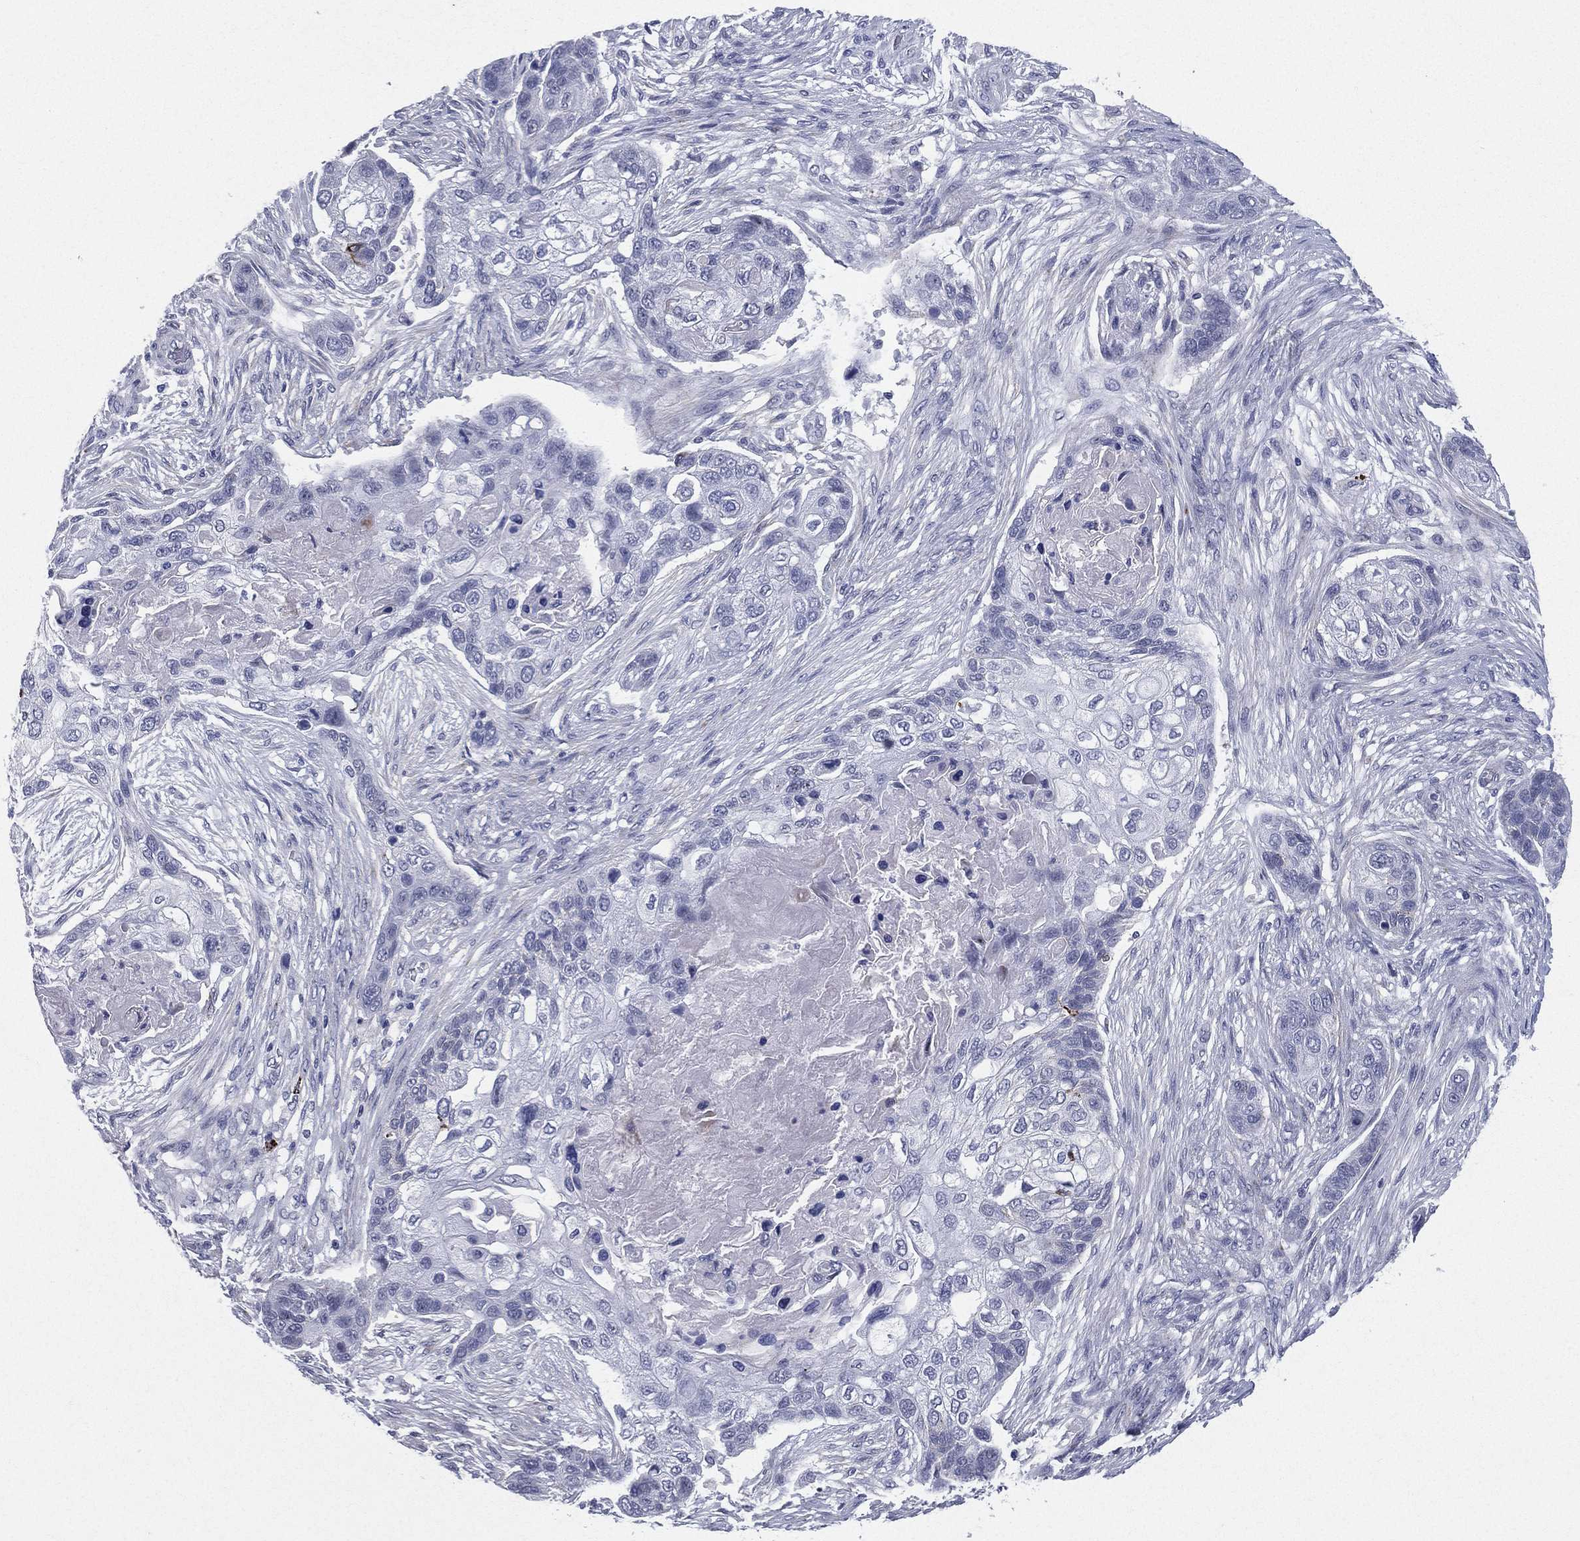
{"staining": {"intensity": "negative", "quantity": "none", "location": "none"}, "tissue": "lung cancer", "cell_type": "Tumor cells", "image_type": "cancer", "snomed": [{"axis": "morphology", "description": "Squamous cell carcinoma, NOS"}, {"axis": "topography", "description": "Lung"}], "caption": "Tumor cells show no significant protein positivity in lung squamous cell carcinoma.", "gene": "HLA-DOA", "patient": {"sex": "male", "age": 69}}